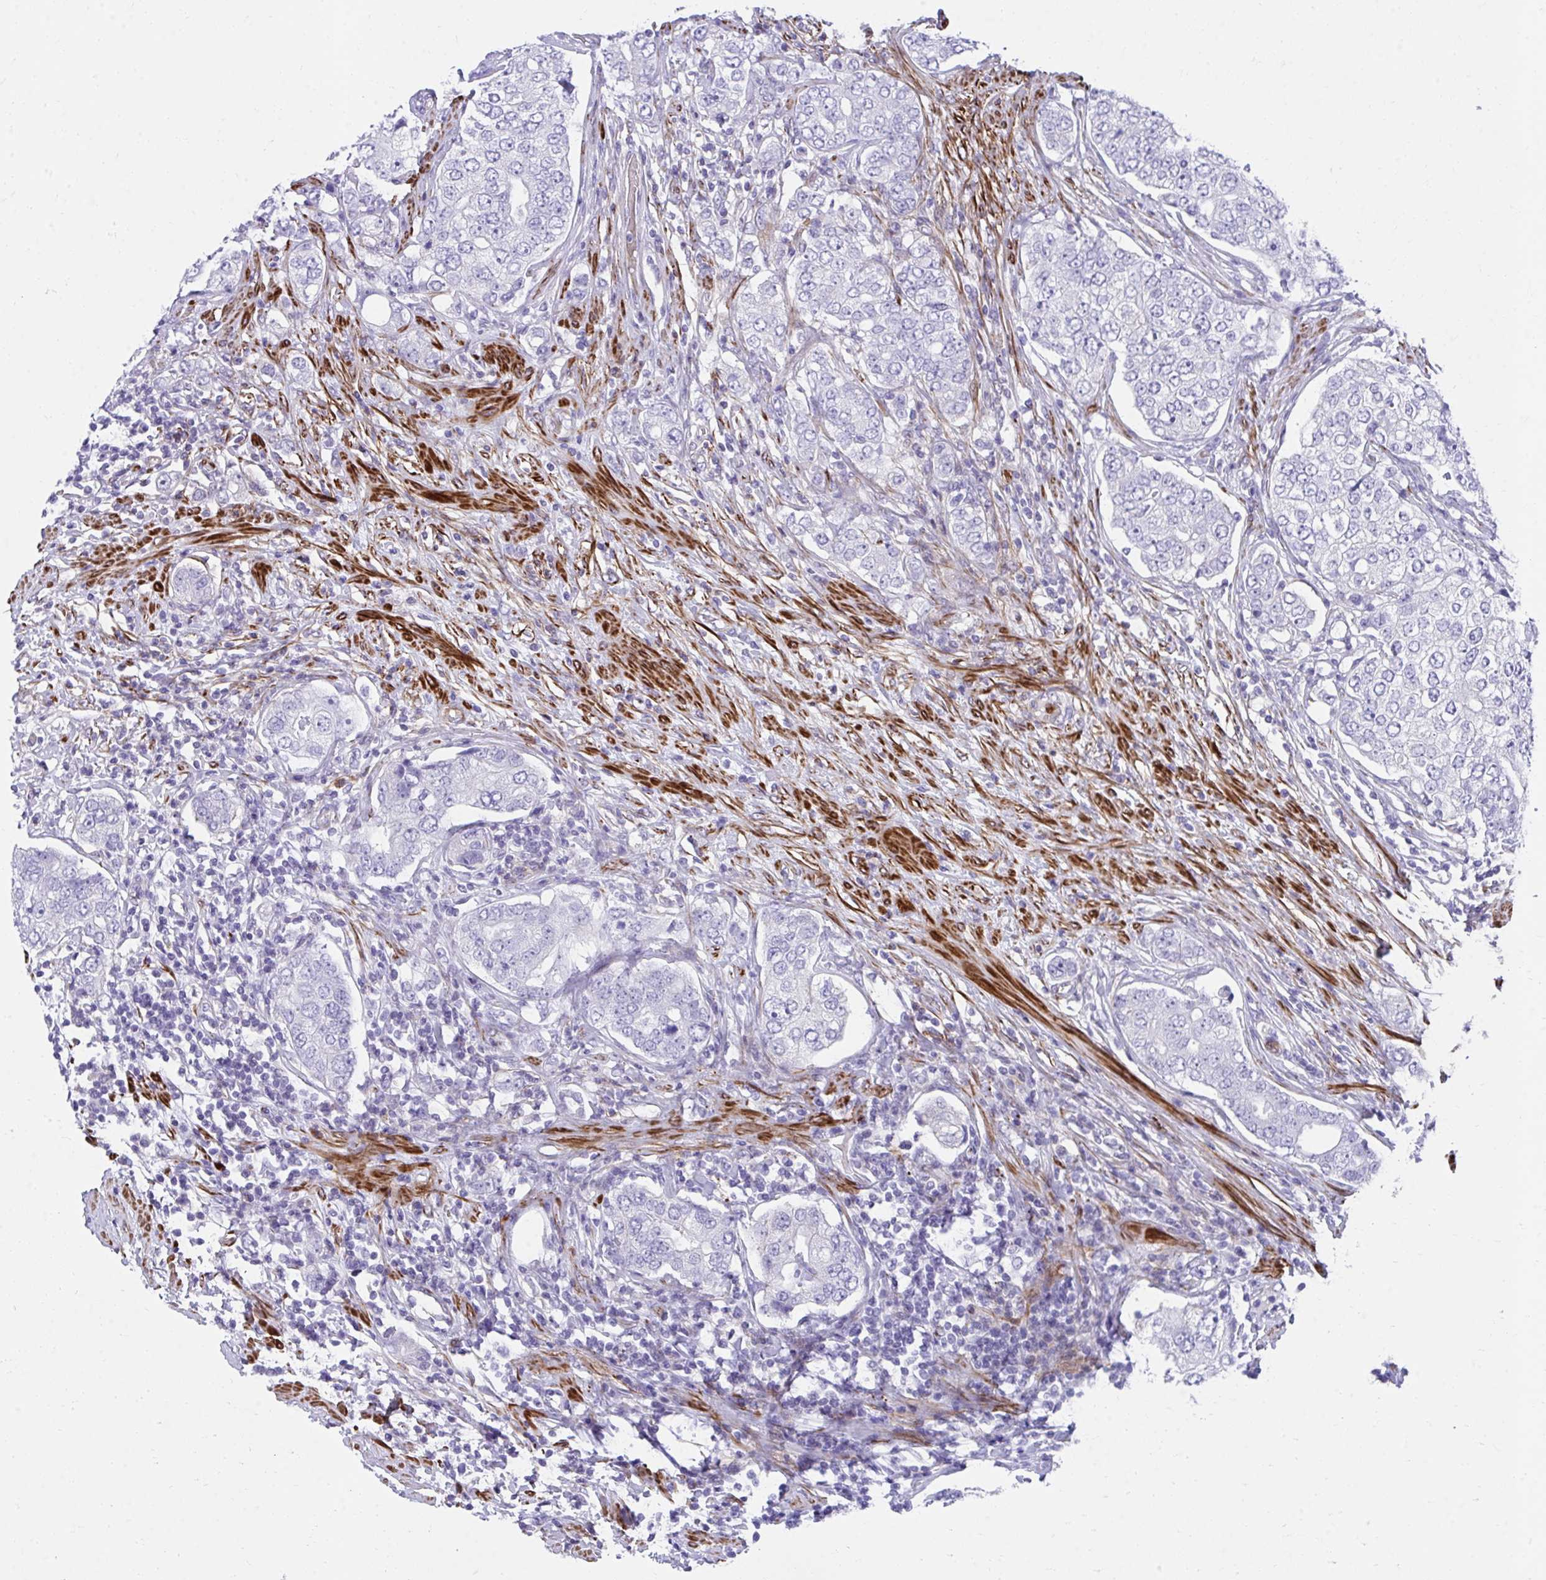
{"staining": {"intensity": "negative", "quantity": "none", "location": "none"}, "tissue": "prostate cancer", "cell_type": "Tumor cells", "image_type": "cancer", "snomed": [{"axis": "morphology", "description": "Adenocarcinoma, High grade"}, {"axis": "topography", "description": "Prostate"}], "caption": "Tumor cells are negative for brown protein staining in high-grade adenocarcinoma (prostate). (Brightfield microscopy of DAB (3,3'-diaminobenzidine) immunohistochemistry (IHC) at high magnification).", "gene": "CSTB", "patient": {"sex": "male", "age": 60}}